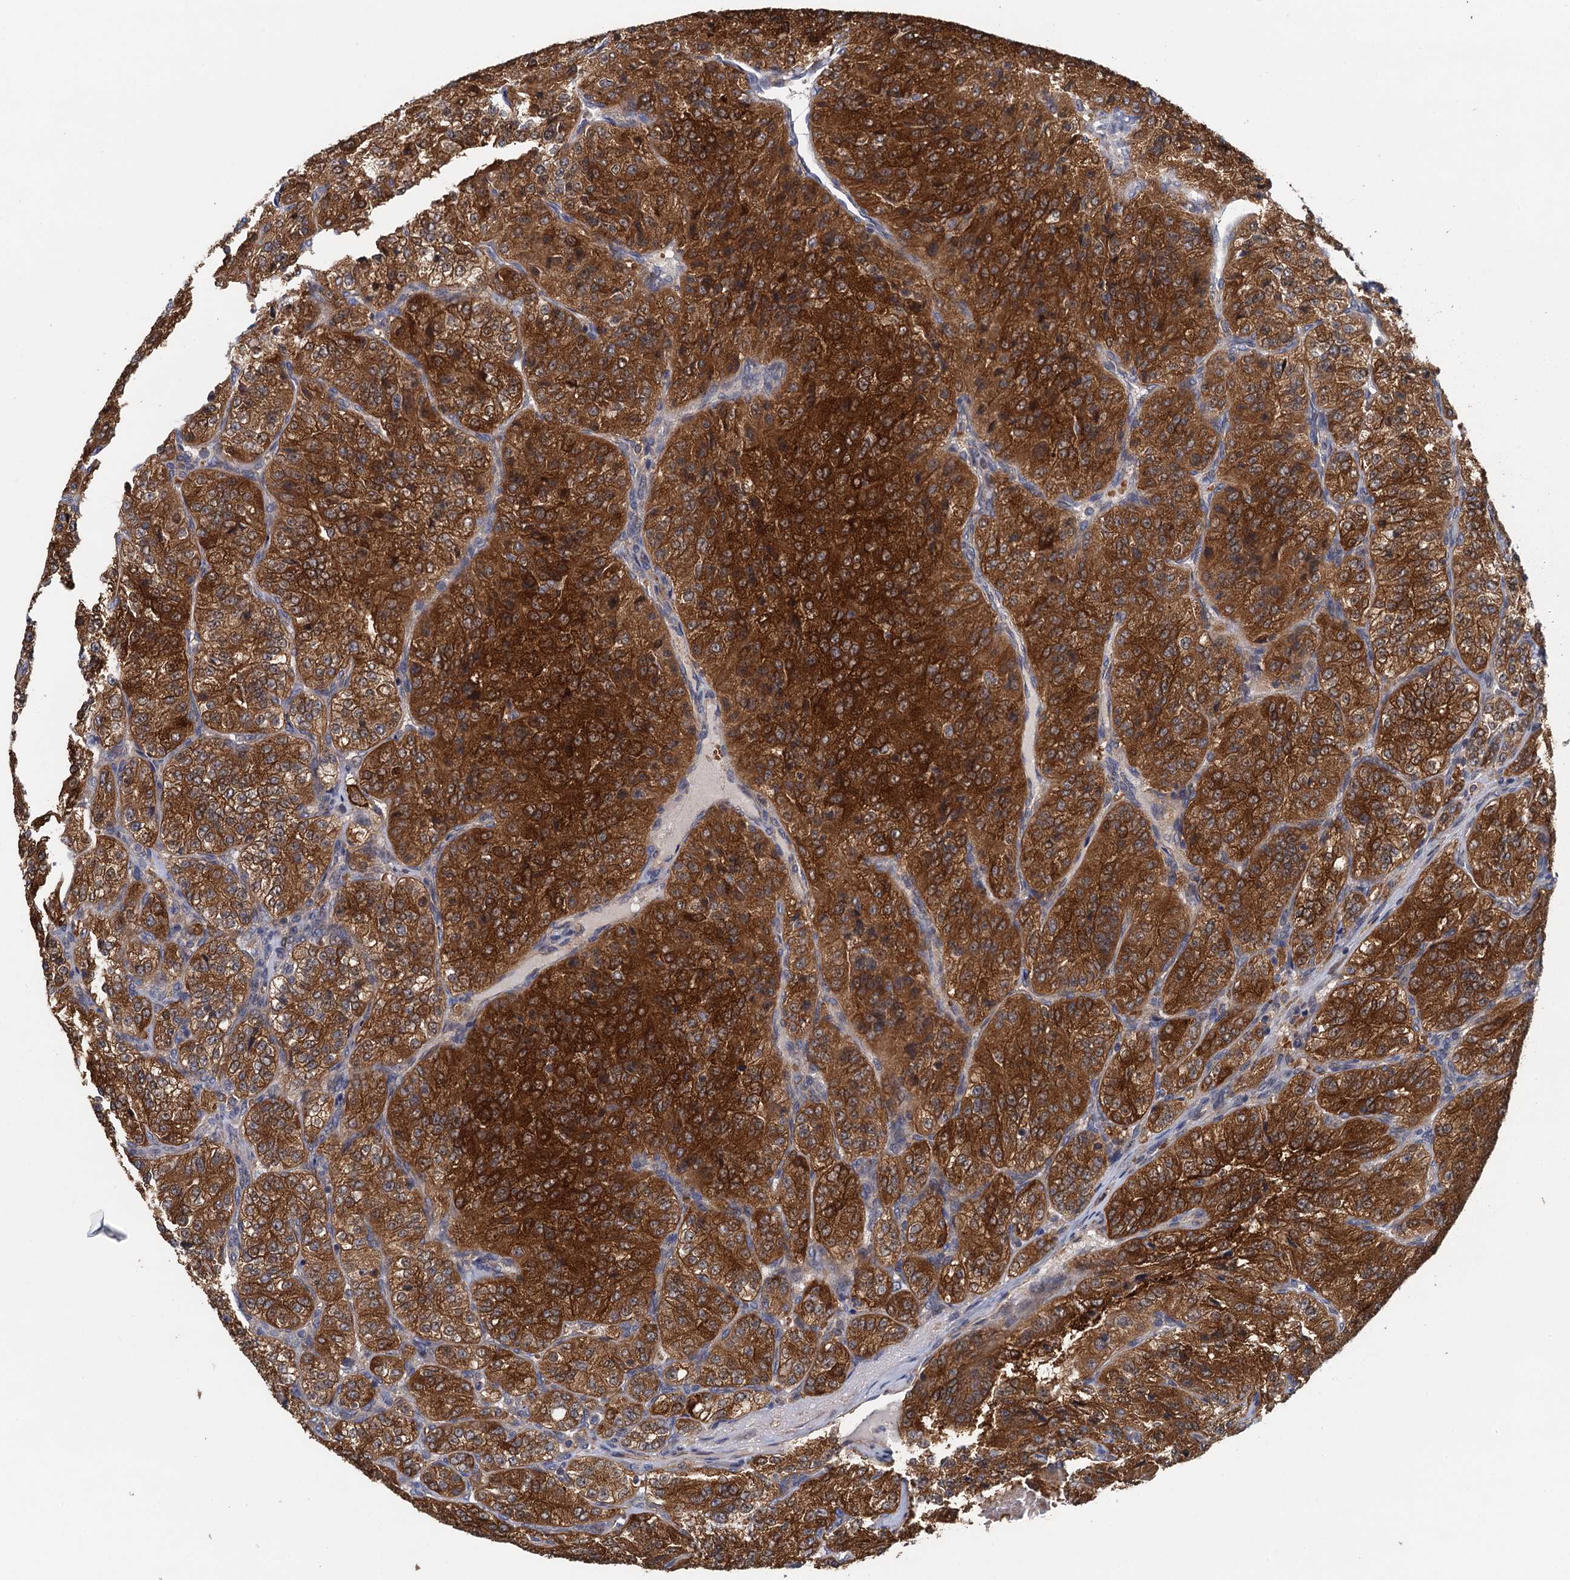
{"staining": {"intensity": "strong", "quantity": ">75%", "location": "cytoplasmic/membranous"}, "tissue": "renal cancer", "cell_type": "Tumor cells", "image_type": "cancer", "snomed": [{"axis": "morphology", "description": "Adenocarcinoma, NOS"}, {"axis": "topography", "description": "Kidney"}], "caption": "Immunohistochemical staining of renal adenocarcinoma displays strong cytoplasmic/membranous protein staining in about >75% of tumor cells. (DAB IHC, brown staining for protein, blue staining for nuclei).", "gene": "RSAD2", "patient": {"sex": "female", "age": 63}}